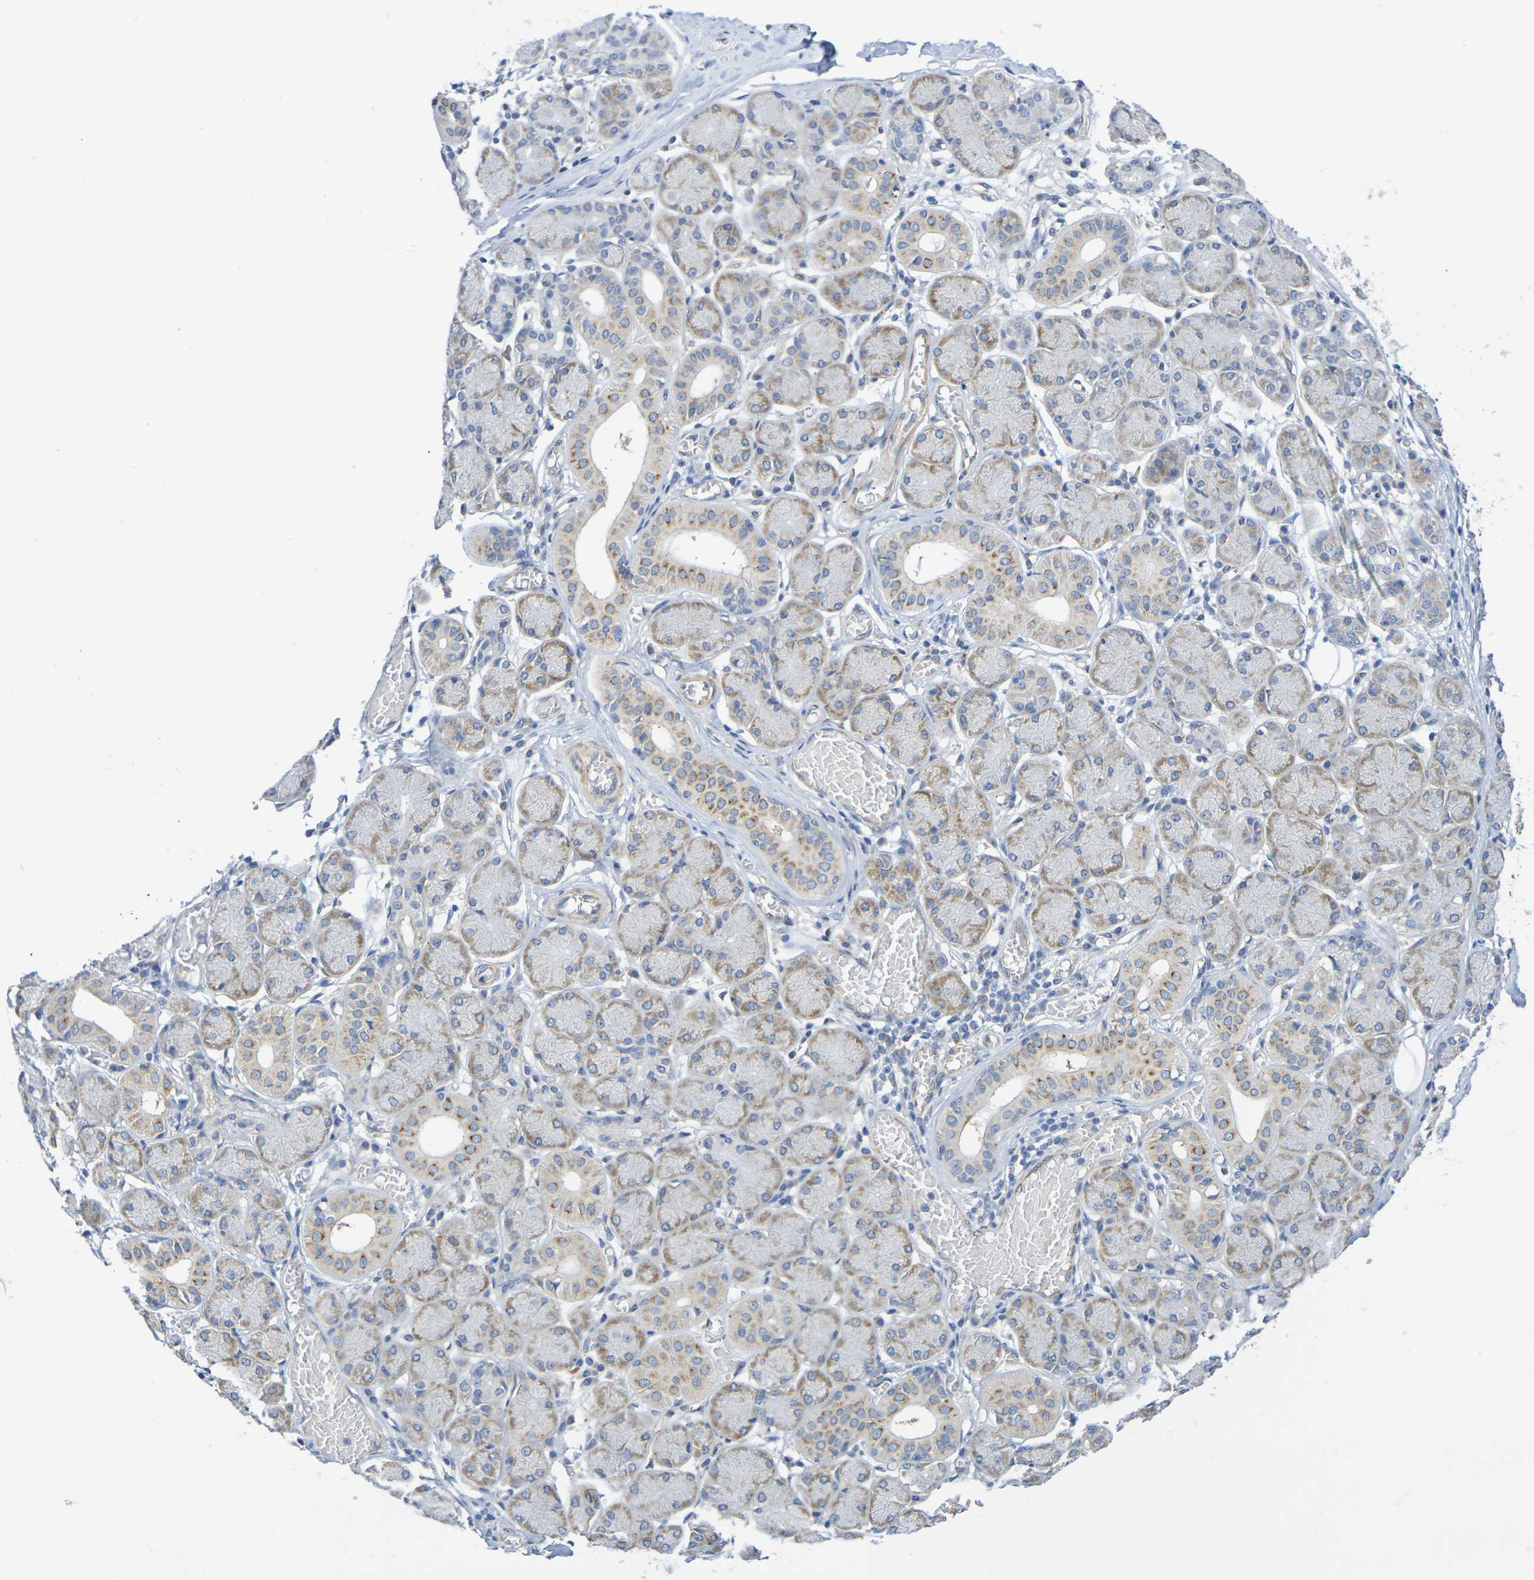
{"staining": {"intensity": "moderate", "quantity": ">75%", "location": "cytoplasmic/membranous"}, "tissue": "salivary gland", "cell_type": "Glandular cells", "image_type": "normal", "snomed": [{"axis": "morphology", "description": "Normal tissue, NOS"}, {"axis": "topography", "description": "Salivary gland"}], "caption": "Immunohistochemistry staining of benign salivary gland, which shows medium levels of moderate cytoplasmic/membranous positivity in about >75% of glandular cells indicating moderate cytoplasmic/membranous protein expression. The staining was performed using DAB (brown) for protein detection and nuclei were counterstained in hematoxylin (blue).", "gene": "TMCC3", "patient": {"sex": "female", "age": 24}}